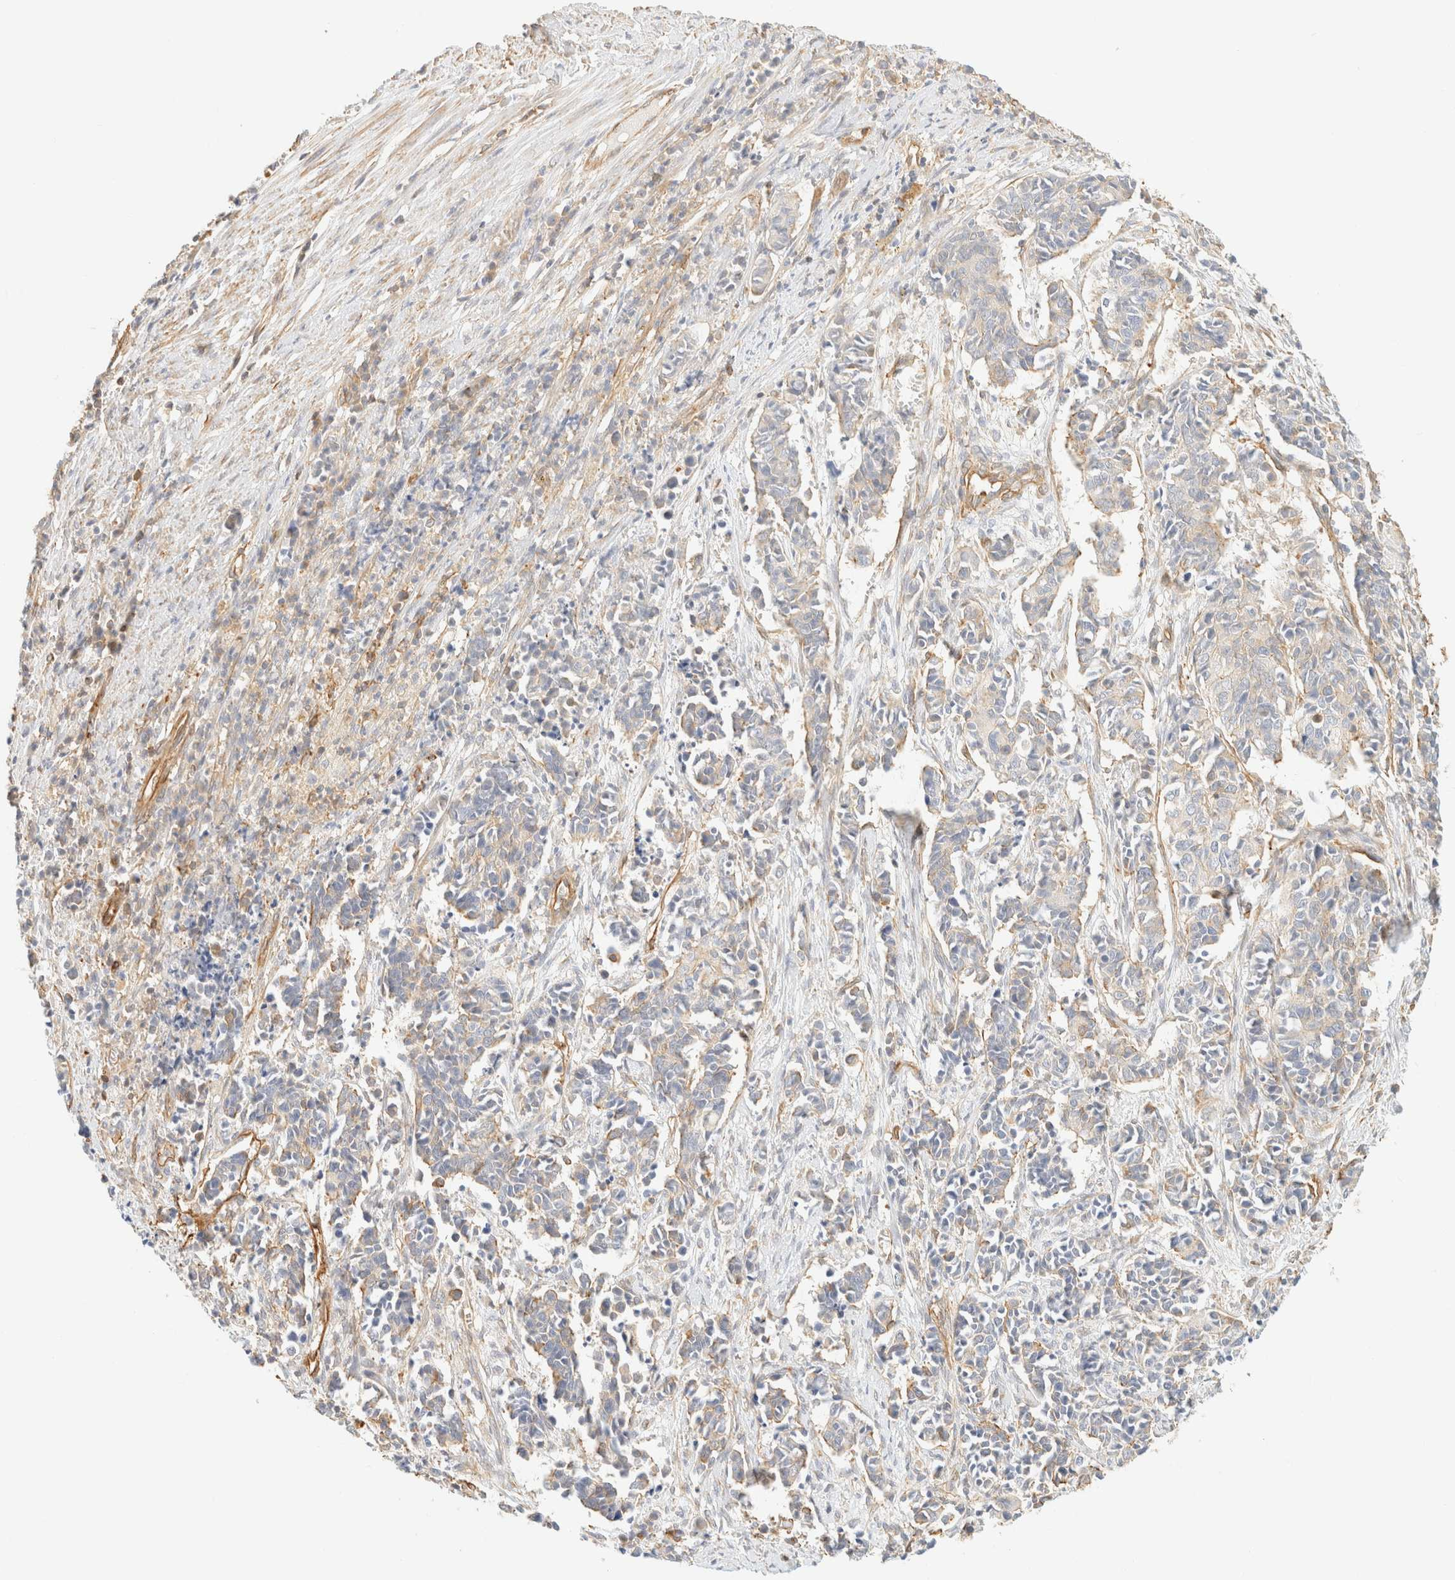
{"staining": {"intensity": "weak", "quantity": "25%-75%", "location": "cytoplasmic/membranous"}, "tissue": "cervical cancer", "cell_type": "Tumor cells", "image_type": "cancer", "snomed": [{"axis": "morphology", "description": "Normal tissue, NOS"}, {"axis": "morphology", "description": "Squamous cell carcinoma, NOS"}, {"axis": "topography", "description": "Cervix"}], "caption": "Human squamous cell carcinoma (cervical) stained for a protein (brown) demonstrates weak cytoplasmic/membranous positive expression in about 25%-75% of tumor cells.", "gene": "OTOP2", "patient": {"sex": "female", "age": 35}}